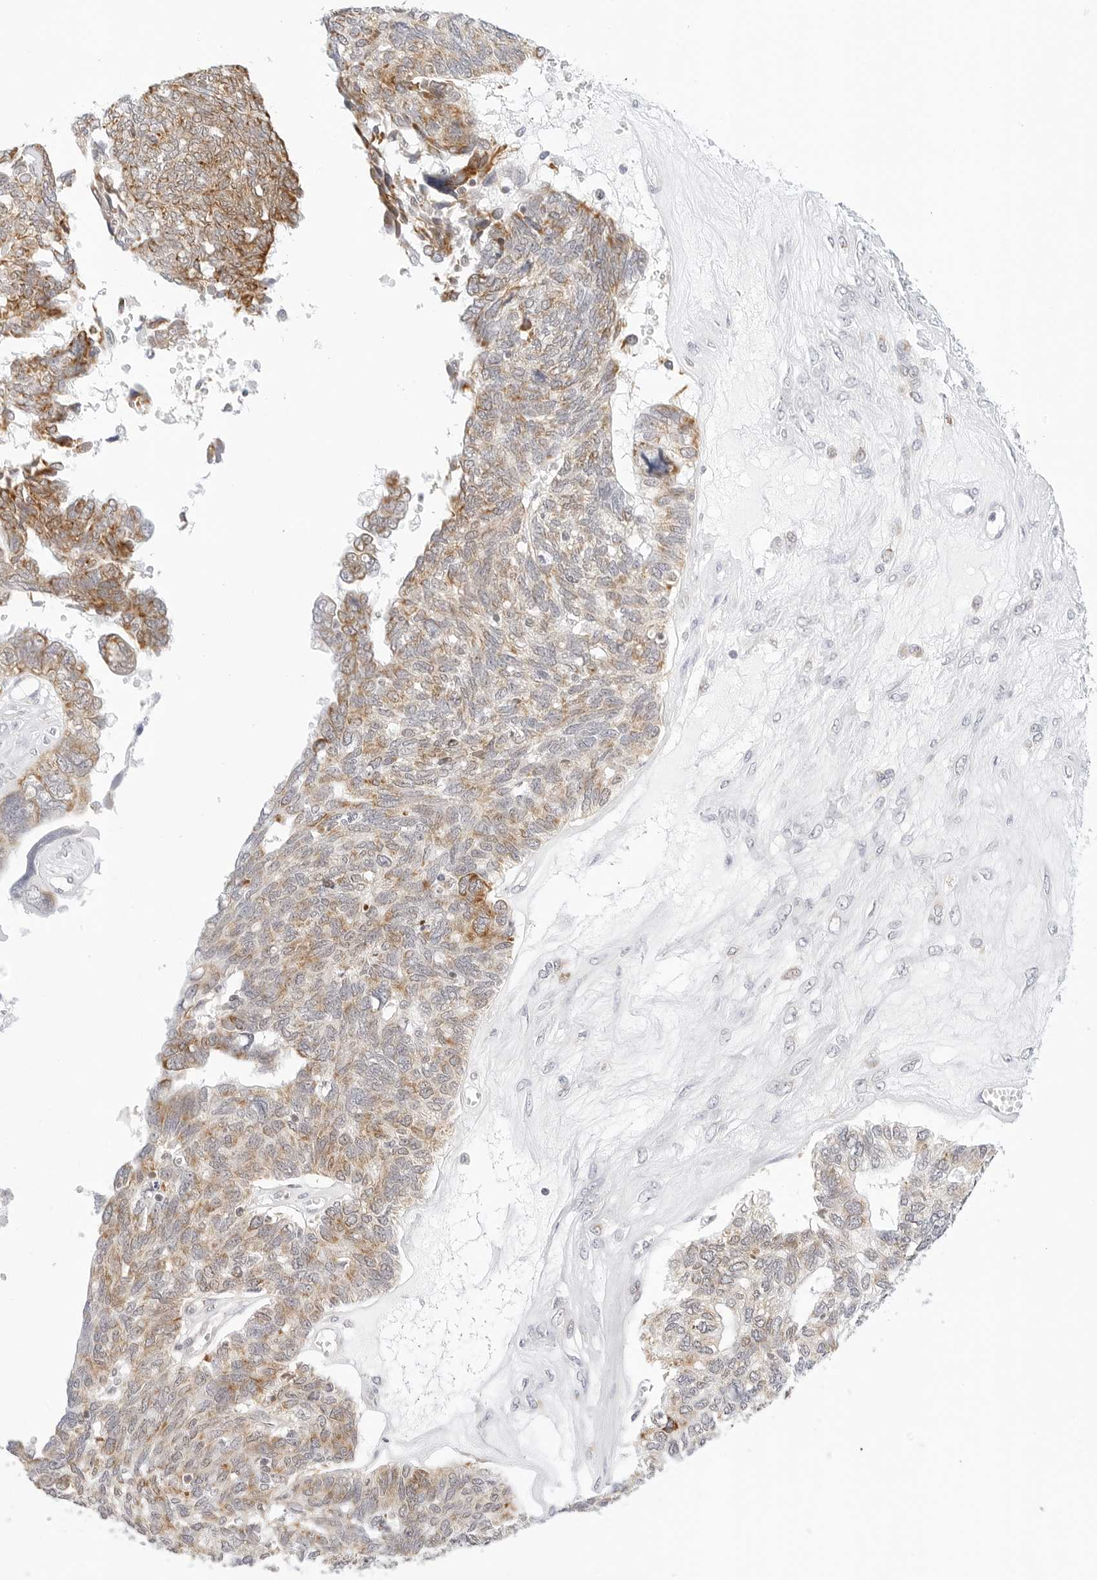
{"staining": {"intensity": "moderate", "quantity": "25%-75%", "location": "cytoplasmic/membranous"}, "tissue": "ovarian cancer", "cell_type": "Tumor cells", "image_type": "cancer", "snomed": [{"axis": "morphology", "description": "Cystadenocarcinoma, serous, NOS"}, {"axis": "topography", "description": "Ovary"}], "caption": "Approximately 25%-75% of tumor cells in human ovarian serous cystadenocarcinoma show moderate cytoplasmic/membranous protein staining as visualized by brown immunohistochemical staining.", "gene": "FH", "patient": {"sex": "female", "age": 79}}